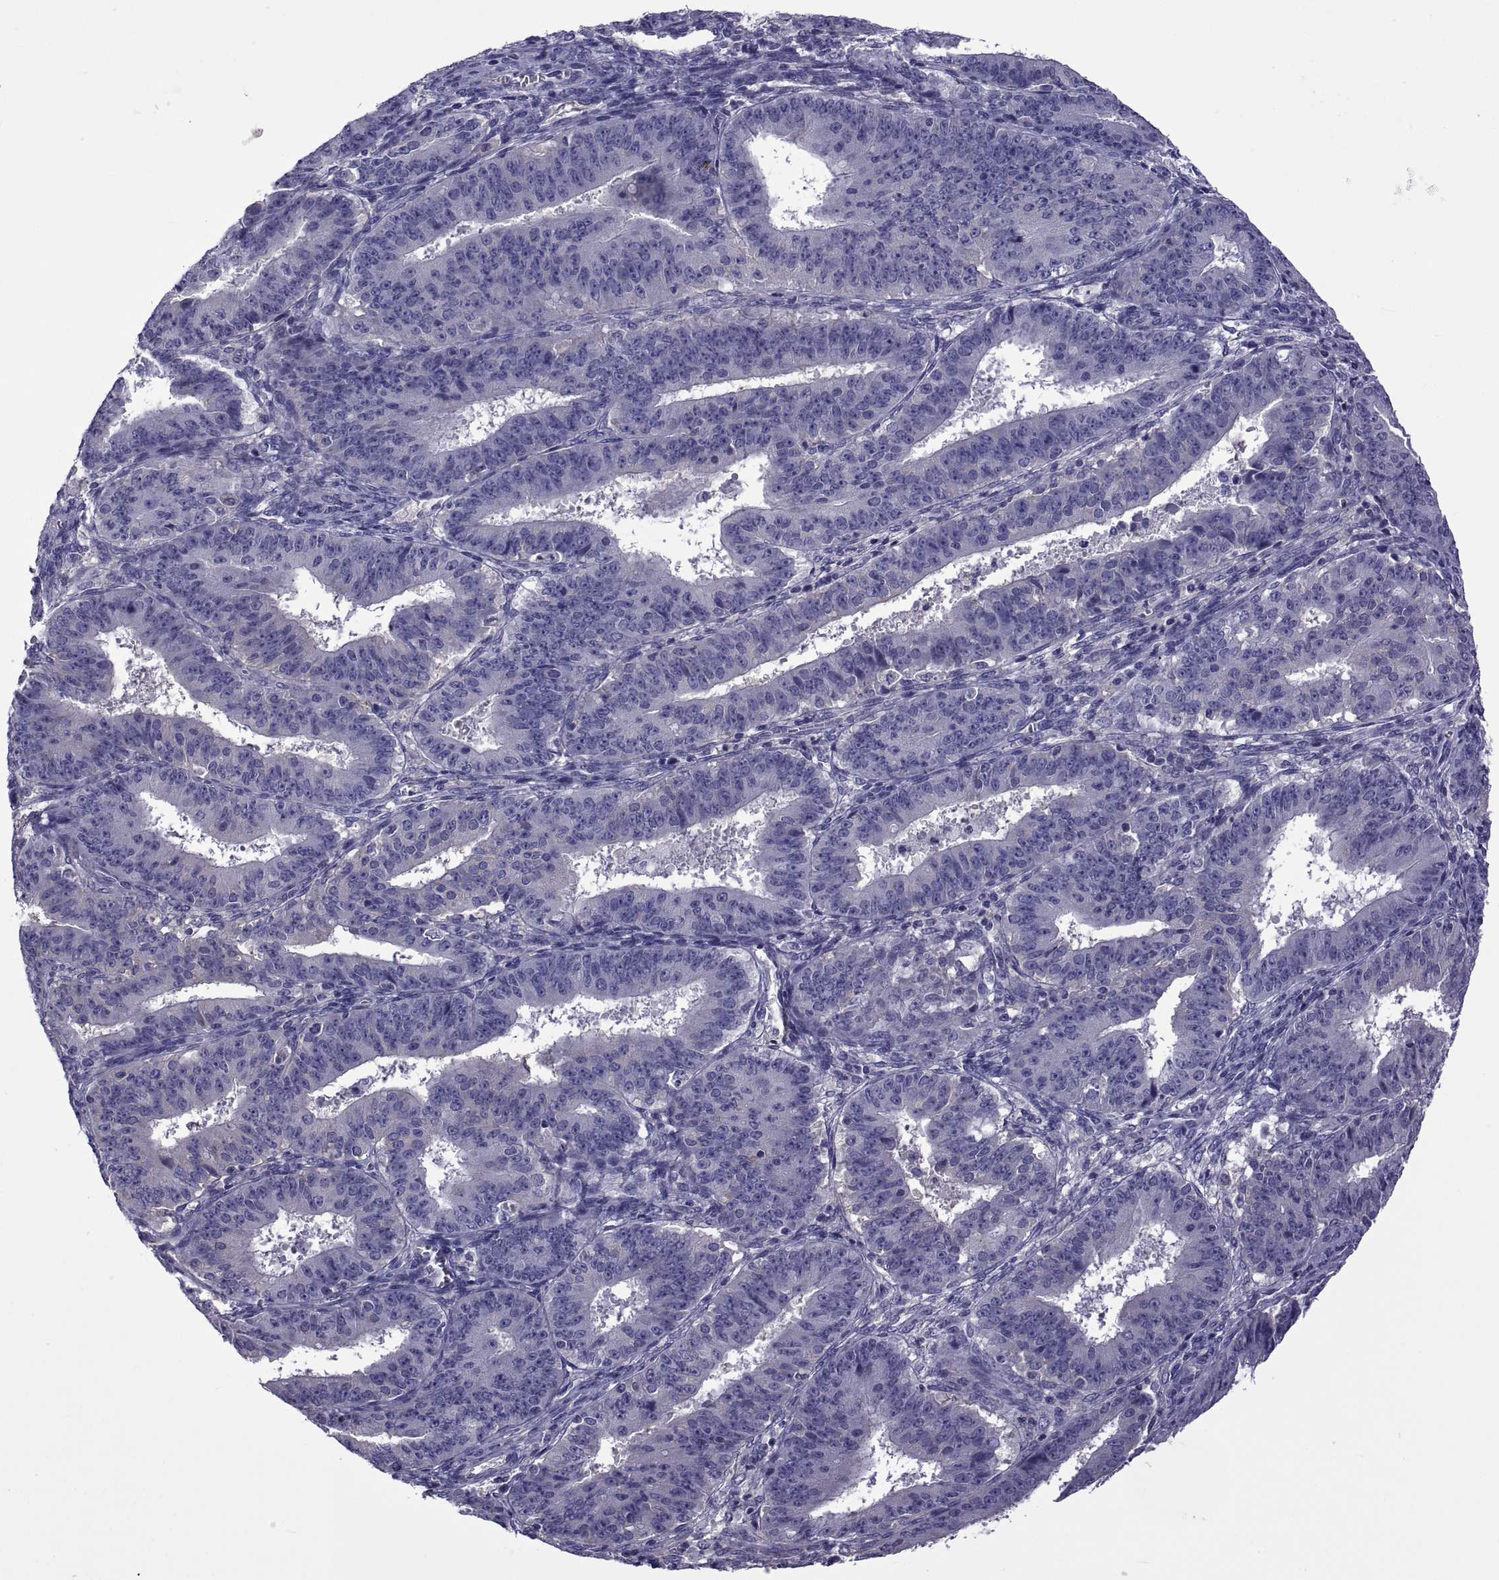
{"staining": {"intensity": "negative", "quantity": "none", "location": "none"}, "tissue": "ovarian cancer", "cell_type": "Tumor cells", "image_type": "cancer", "snomed": [{"axis": "morphology", "description": "Carcinoma, endometroid"}, {"axis": "topography", "description": "Ovary"}], "caption": "An image of endometroid carcinoma (ovarian) stained for a protein displays no brown staining in tumor cells.", "gene": "TMC3", "patient": {"sex": "female", "age": 42}}